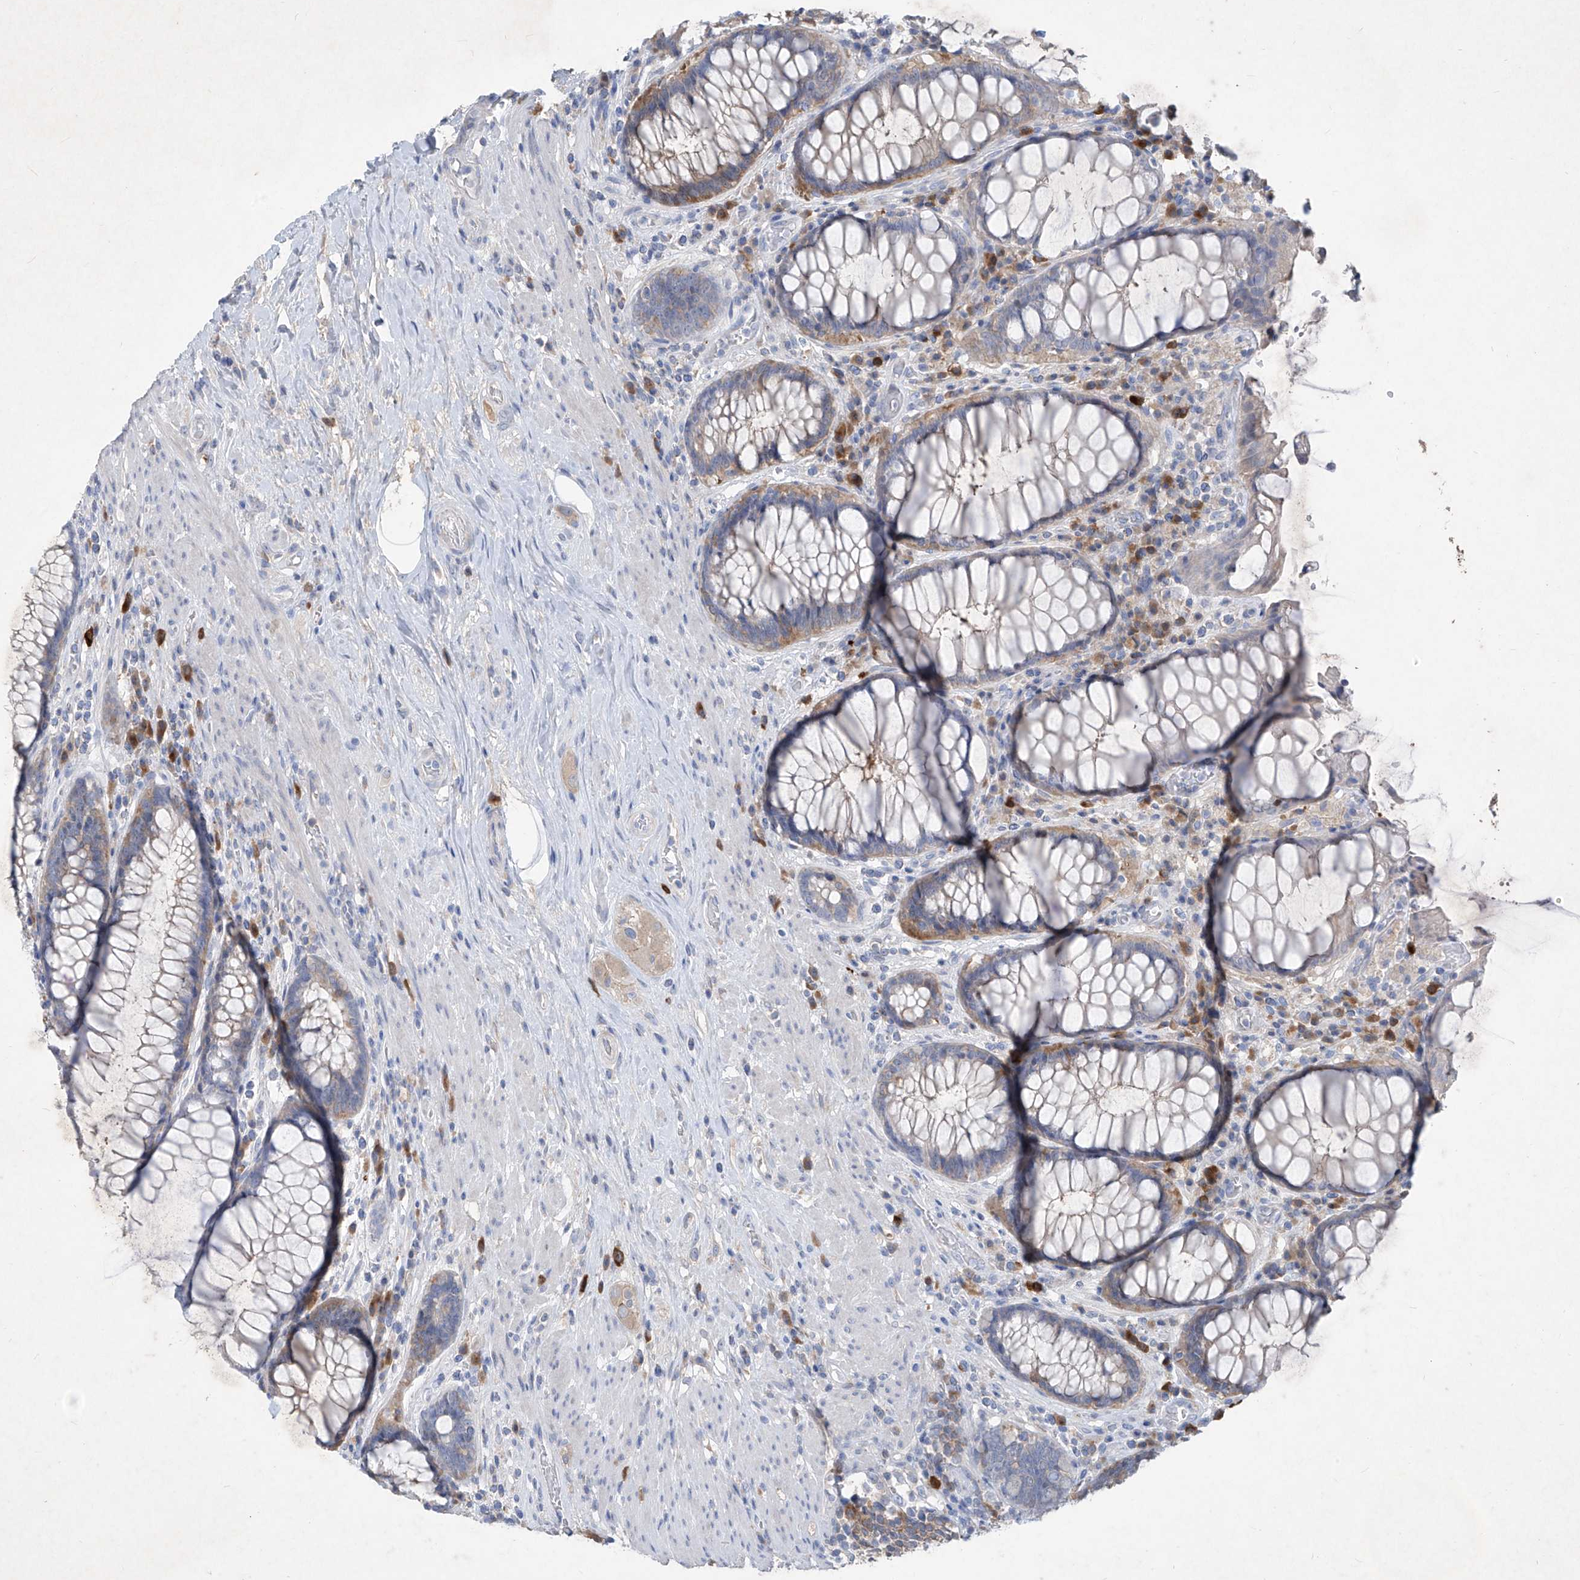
{"staining": {"intensity": "moderate", "quantity": "25%-75%", "location": "cytoplasmic/membranous"}, "tissue": "rectum", "cell_type": "Glandular cells", "image_type": "normal", "snomed": [{"axis": "morphology", "description": "Normal tissue, NOS"}, {"axis": "topography", "description": "Rectum"}], "caption": "IHC (DAB (3,3'-diaminobenzidine)) staining of normal rectum displays moderate cytoplasmic/membranous protein expression in about 25%-75% of glandular cells. (brown staining indicates protein expression, while blue staining denotes nuclei).", "gene": "ASNS", "patient": {"sex": "male", "age": 64}}